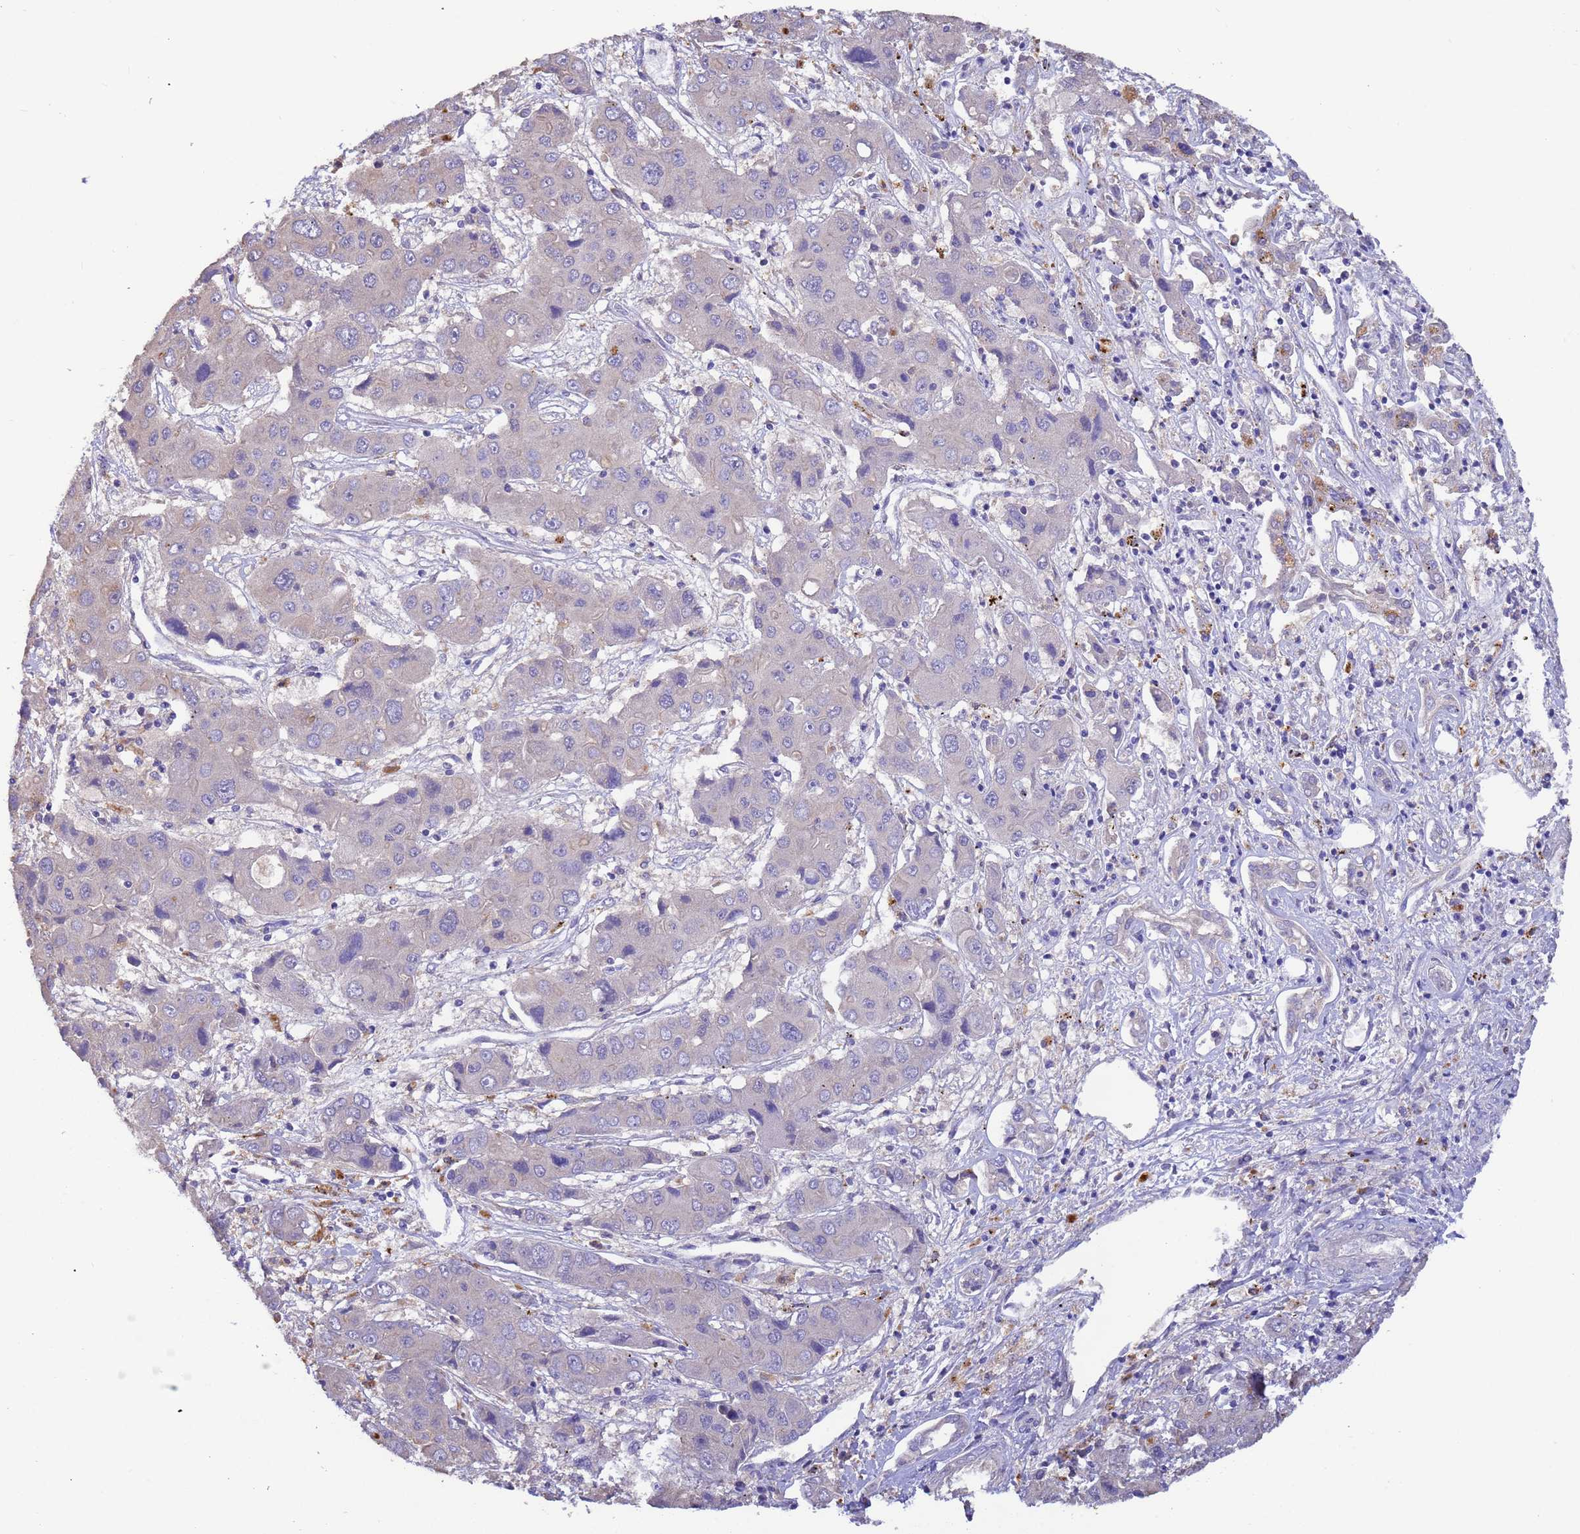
{"staining": {"intensity": "negative", "quantity": "none", "location": "none"}, "tissue": "liver cancer", "cell_type": "Tumor cells", "image_type": "cancer", "snomed": [{"axis": "morphology", "description": "Cholangiocarcinoma"}, {"axis": "topography", "description": "Liver"}], "caption": "Immunohistochemical staining of liver cancer shows no significant expression in tumor cells.", "gene": "SRL", "patient": {"sex": "male", "age": 67}}